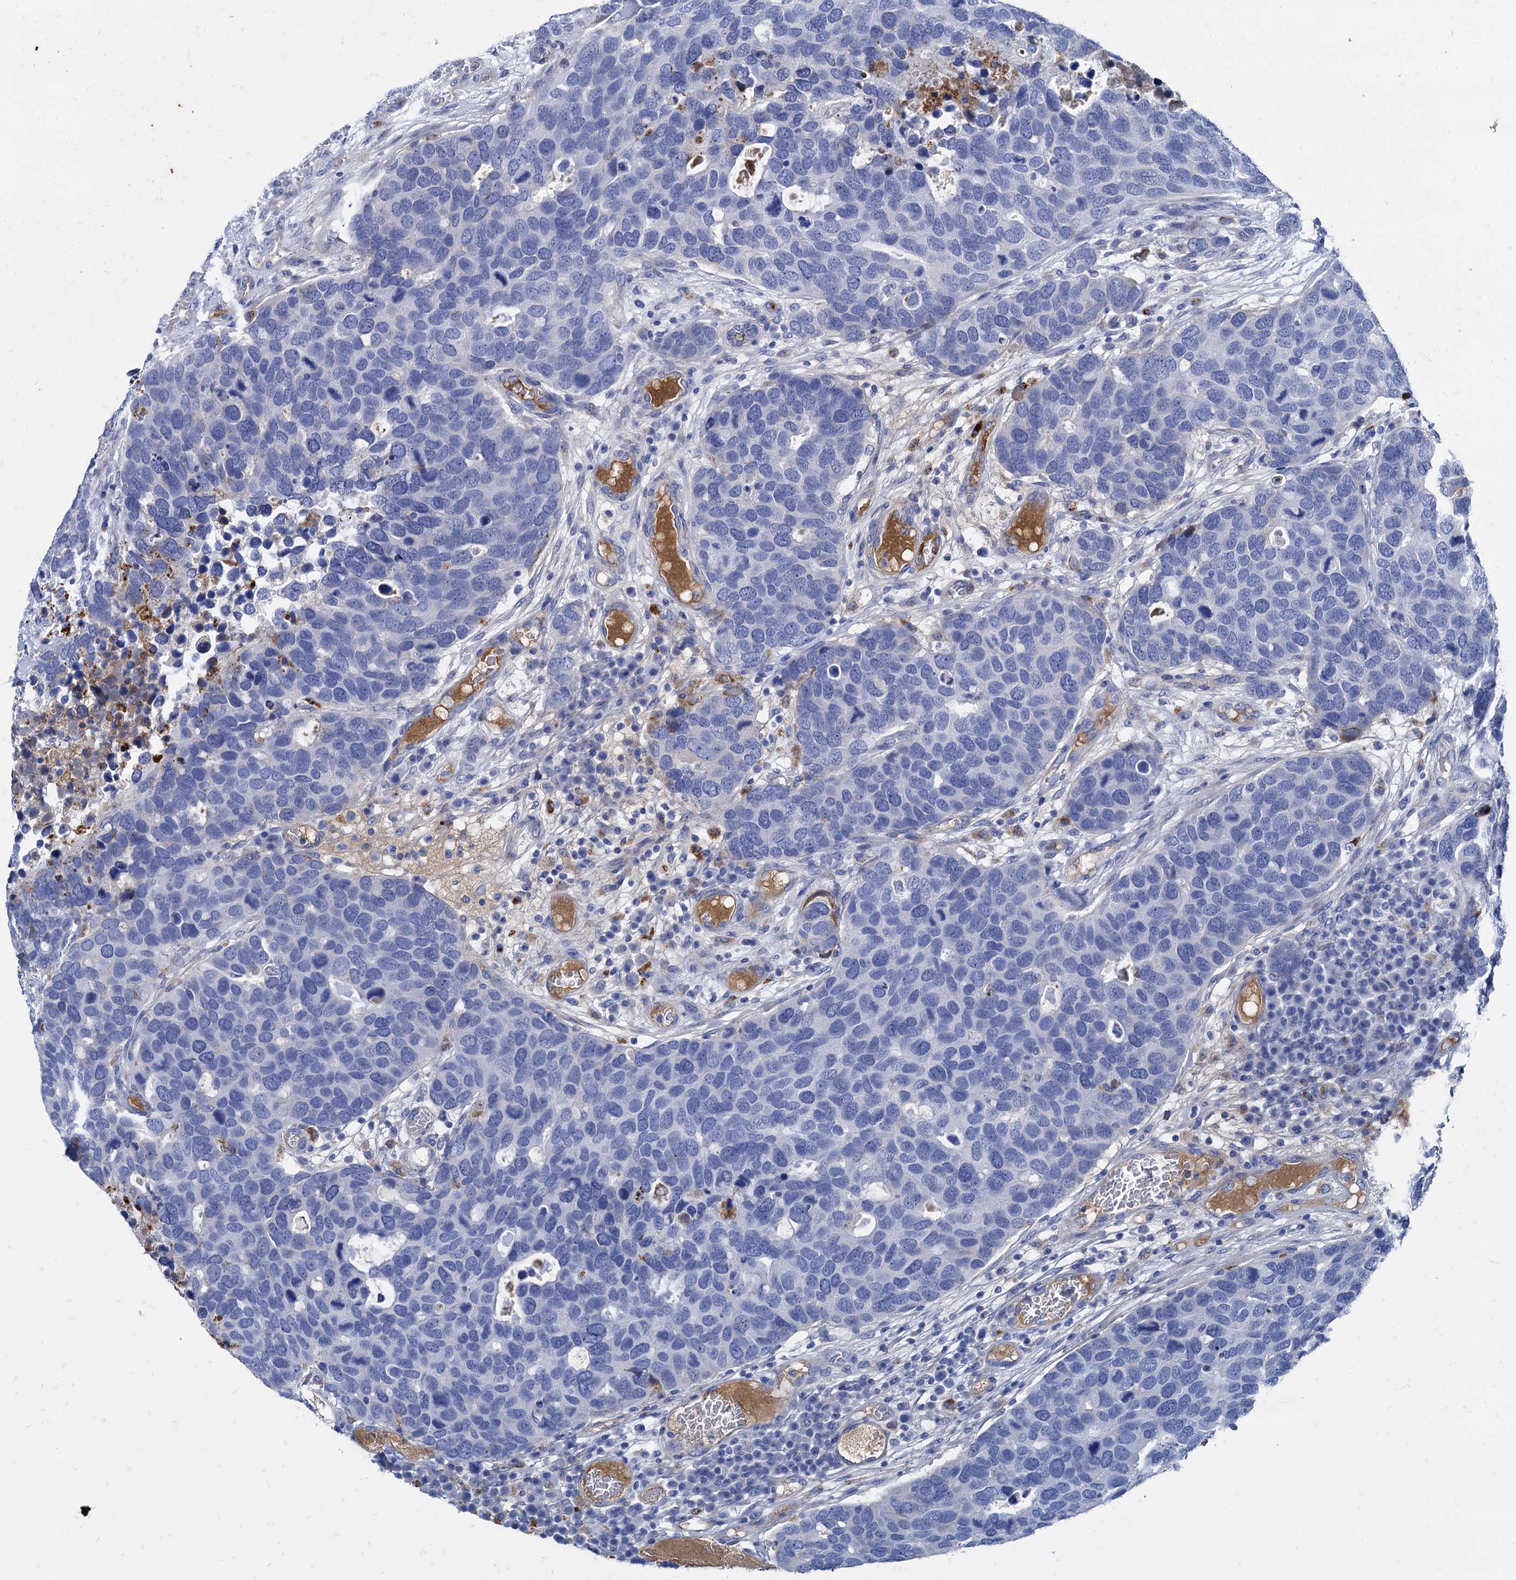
{"staining": {"intensity": "negative", "quantity": "none", "location": "none"}, "tissue": "breast cancer", "cell_type": "Tumor cells", "image_type": "cancer", "snomed": [{"axis": "morphology", "description": "Duct carcinoma"}, {"axis": "topography", "description": "Breast"}], "caption": "Immunohistochemical staining of human breast cancer demonstrates no significant expression in tumor cells. (Brightfield microscopy of DAB (3,3'-diaminobenzidine) immunohistochemistry (IHC) at high magnification).", "gene": "APOD", "patient": {"sex": "female", "age": 83}}